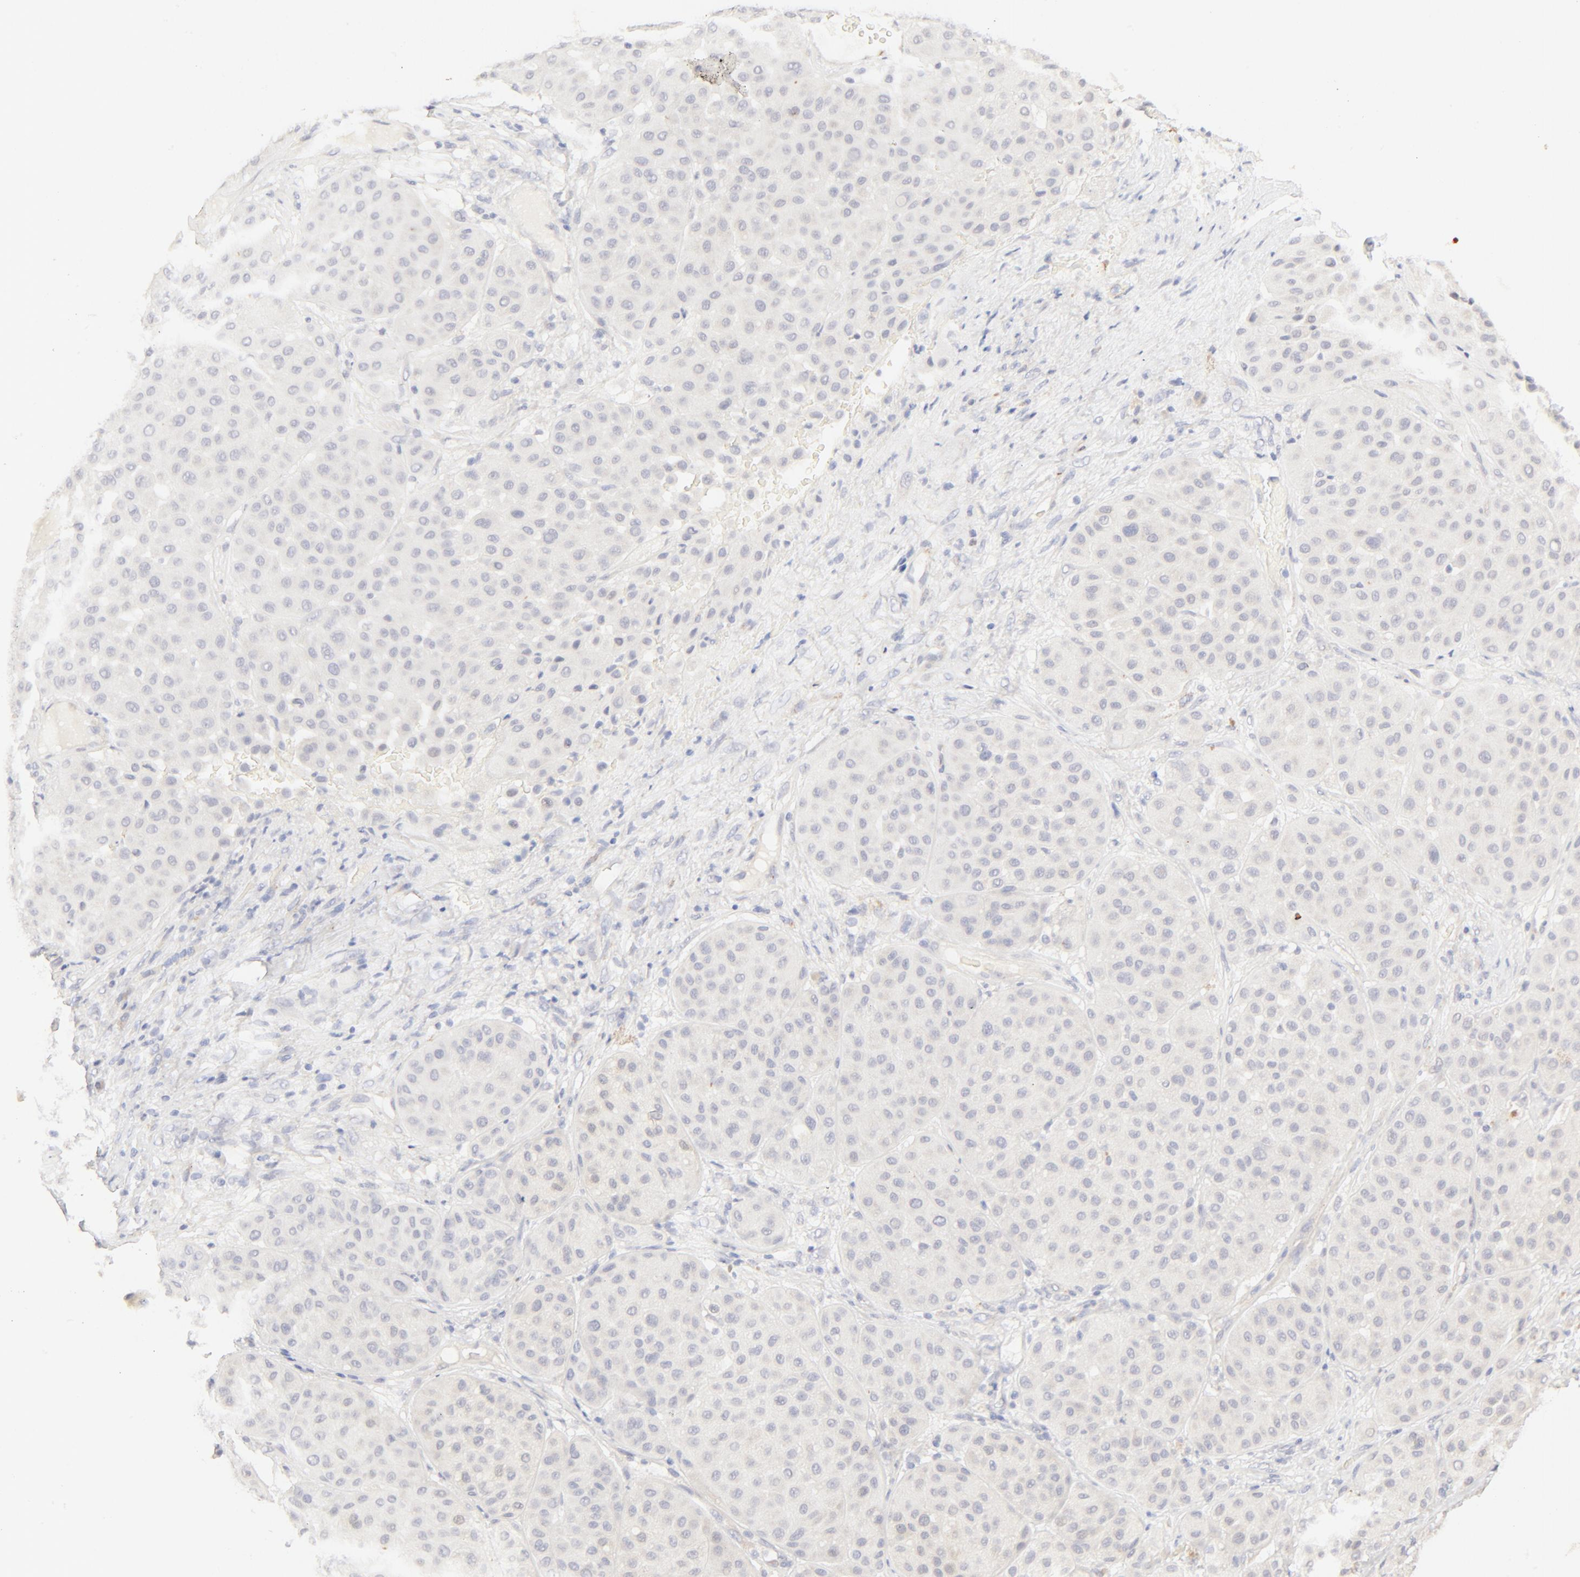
{"staining": {"intensity": "negative", "quantity": "none", "location": "none"}, "tissue": "melanoma", "cell_type": "Tumor cells", "image_type": "cancer", "snomed": [{"axis": "morphology", "description": "Normal tissue, NOS"}, {"axis": "morphology", "description": "Malignant melanoma, Metastatic site"}, {"axis": "topography", "description": "Skin"}], "caption": "High power microscopy histopathology image of an IHC image of malignant melanoma (metastatic site), revealing no significant staining in tumor cells.", "gene": "NKX2-2", "patient": {"sex": "male", "age": 41}}